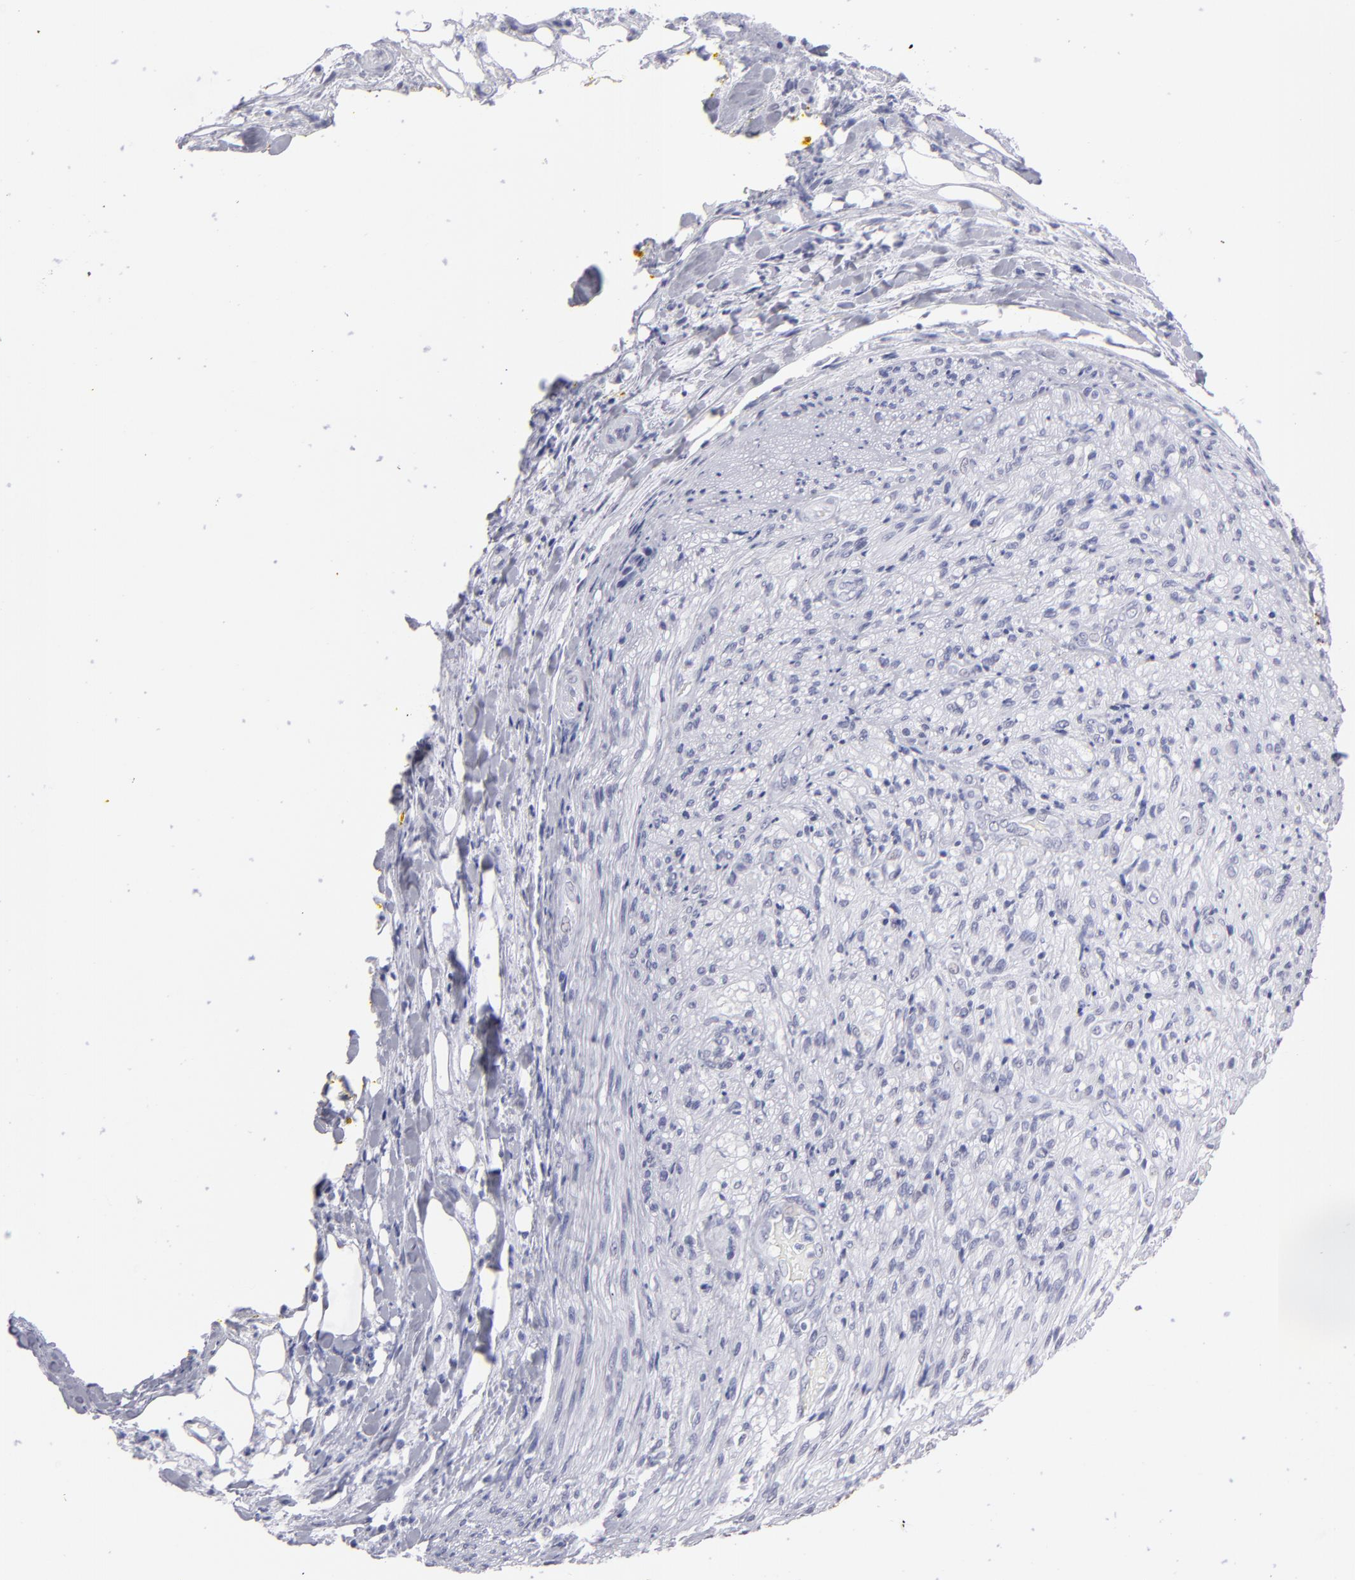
{"staining": {"intensity": "negative", "quantity": "none", "location": "none"}, "tissue": "pancreatic cancer", "cell_type": "Tumor cells", "image_type": "cancer", "snomed": [{"axis": "morphology", "description": "Adenocarcinoma, NOS"}, {"axis": "topography", "description": "Pancreas"}], "caption": "Immunohistochemical staining of human pancreatic cancer displays no significant expression in tumor cells.", "gene": "ALDOB", "patient": {"sex": "male", "age": 70}}